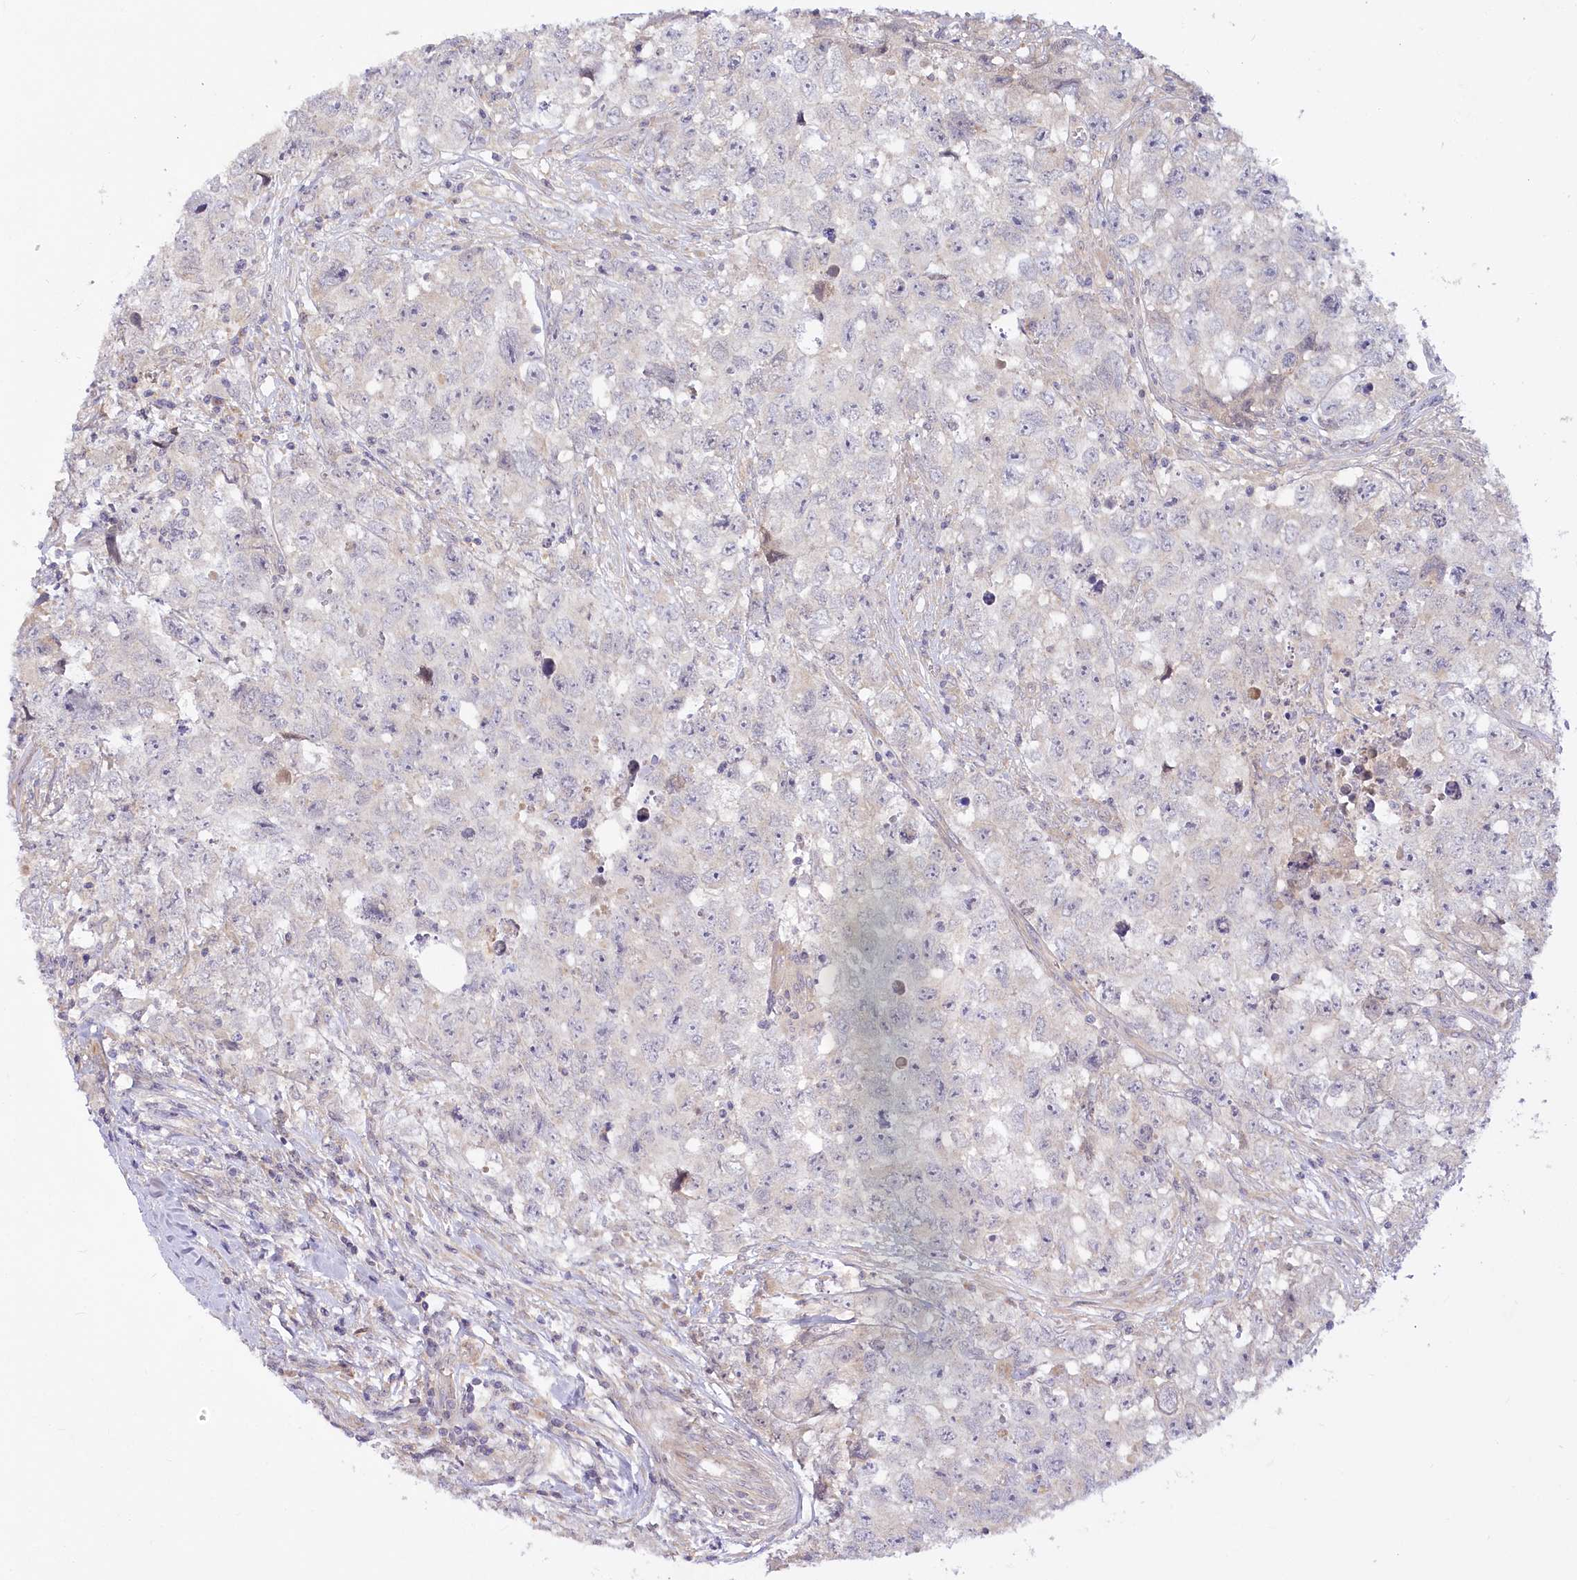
{"staining": {"intensity": "negative", "quantity": "none", "location": "none"}, "tissue": "testis cancer", "cell_type": "Tumor cells", "image_type": "cancer", "snomed": [{"axis": "morphology", "description": "Seminoma, NOS"}, {"axis": "morphology", "description": "Carcinoma, Embryonal, NOS"}, {"axis": "topography", "description": "Testis"}], "caption": "Immunohistochemistry (IHC) of human testis cancer (embryonal carcinoma) shows no positivity in tumor cells.", "gene": "EFHC2", "patient": {"sex": "male", "age": 43}}